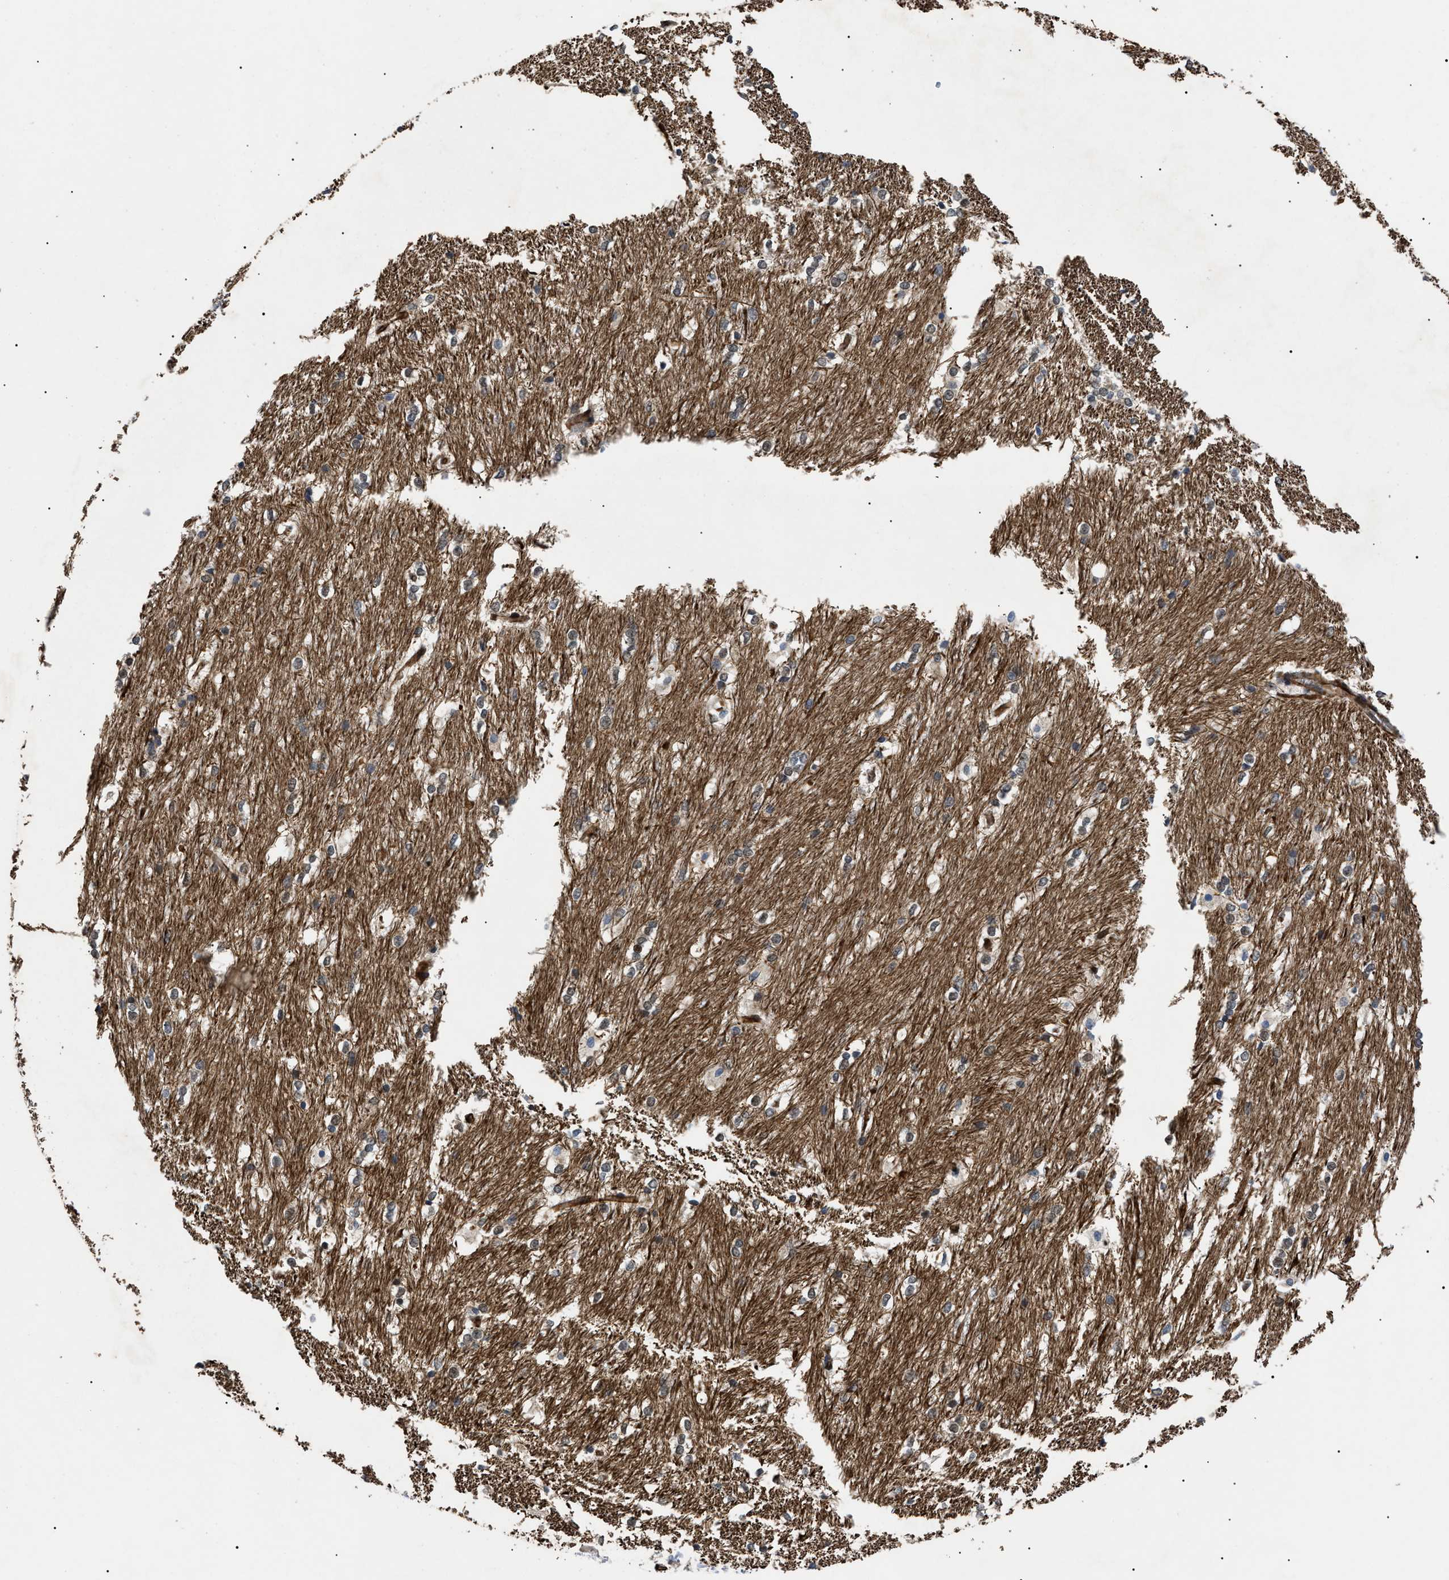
{"staining": {"intensity": "weak", "quantity": "<25%", "location": "nuclear"}, "tissue": "caudate", "cell_type": "Glial cells", "image_type": "normal", "snomed": [{"axis": "morphology", "description": "Normal tissue, NOS"}, {"axis": "topography", "description": "Lateral ventricle wall"}], "caption": "The histopathology image demonstrates no staining of glial cells in unremarkable caudate.", "gene": "CRCP", "patient": {"sex": "female", "age": 19}}